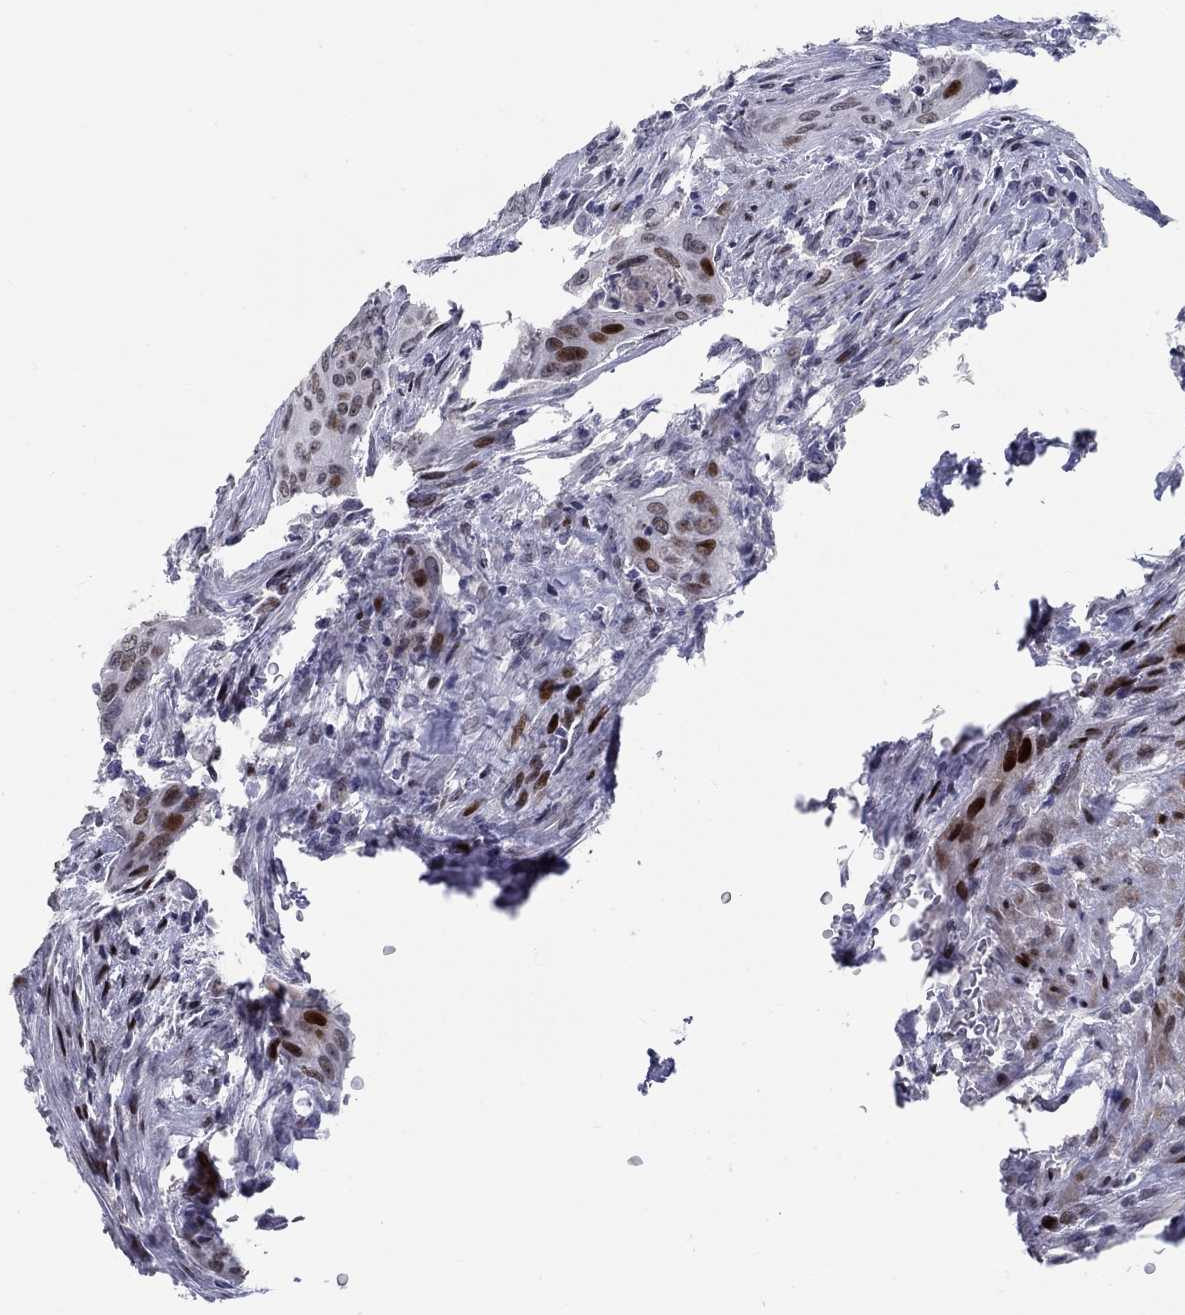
{"staining": {"intensity": "strong", "quantity": "<25%", "location": "nuclear"}, "tissue": "urothelial cancer", "cell_type": "Tumor cells", "image_type": "cancer", "snomed": [{"axis": "morphology", "description": "Urothelial carcinoma, High grade"}, {"axis": "topography", "description": "Urinary bladder"}], "caption": "Immunohistochemistry micrograph of neoplastic tissue: human urothelial cancer stained using IHC demonstrates medium levels of strong protein expression localized specifically in the nuclear of tumor cells, appearing as a nuclear brown color.", "gene": "RAPGEF5", "patient": {"sex": "male", "age": 82}}